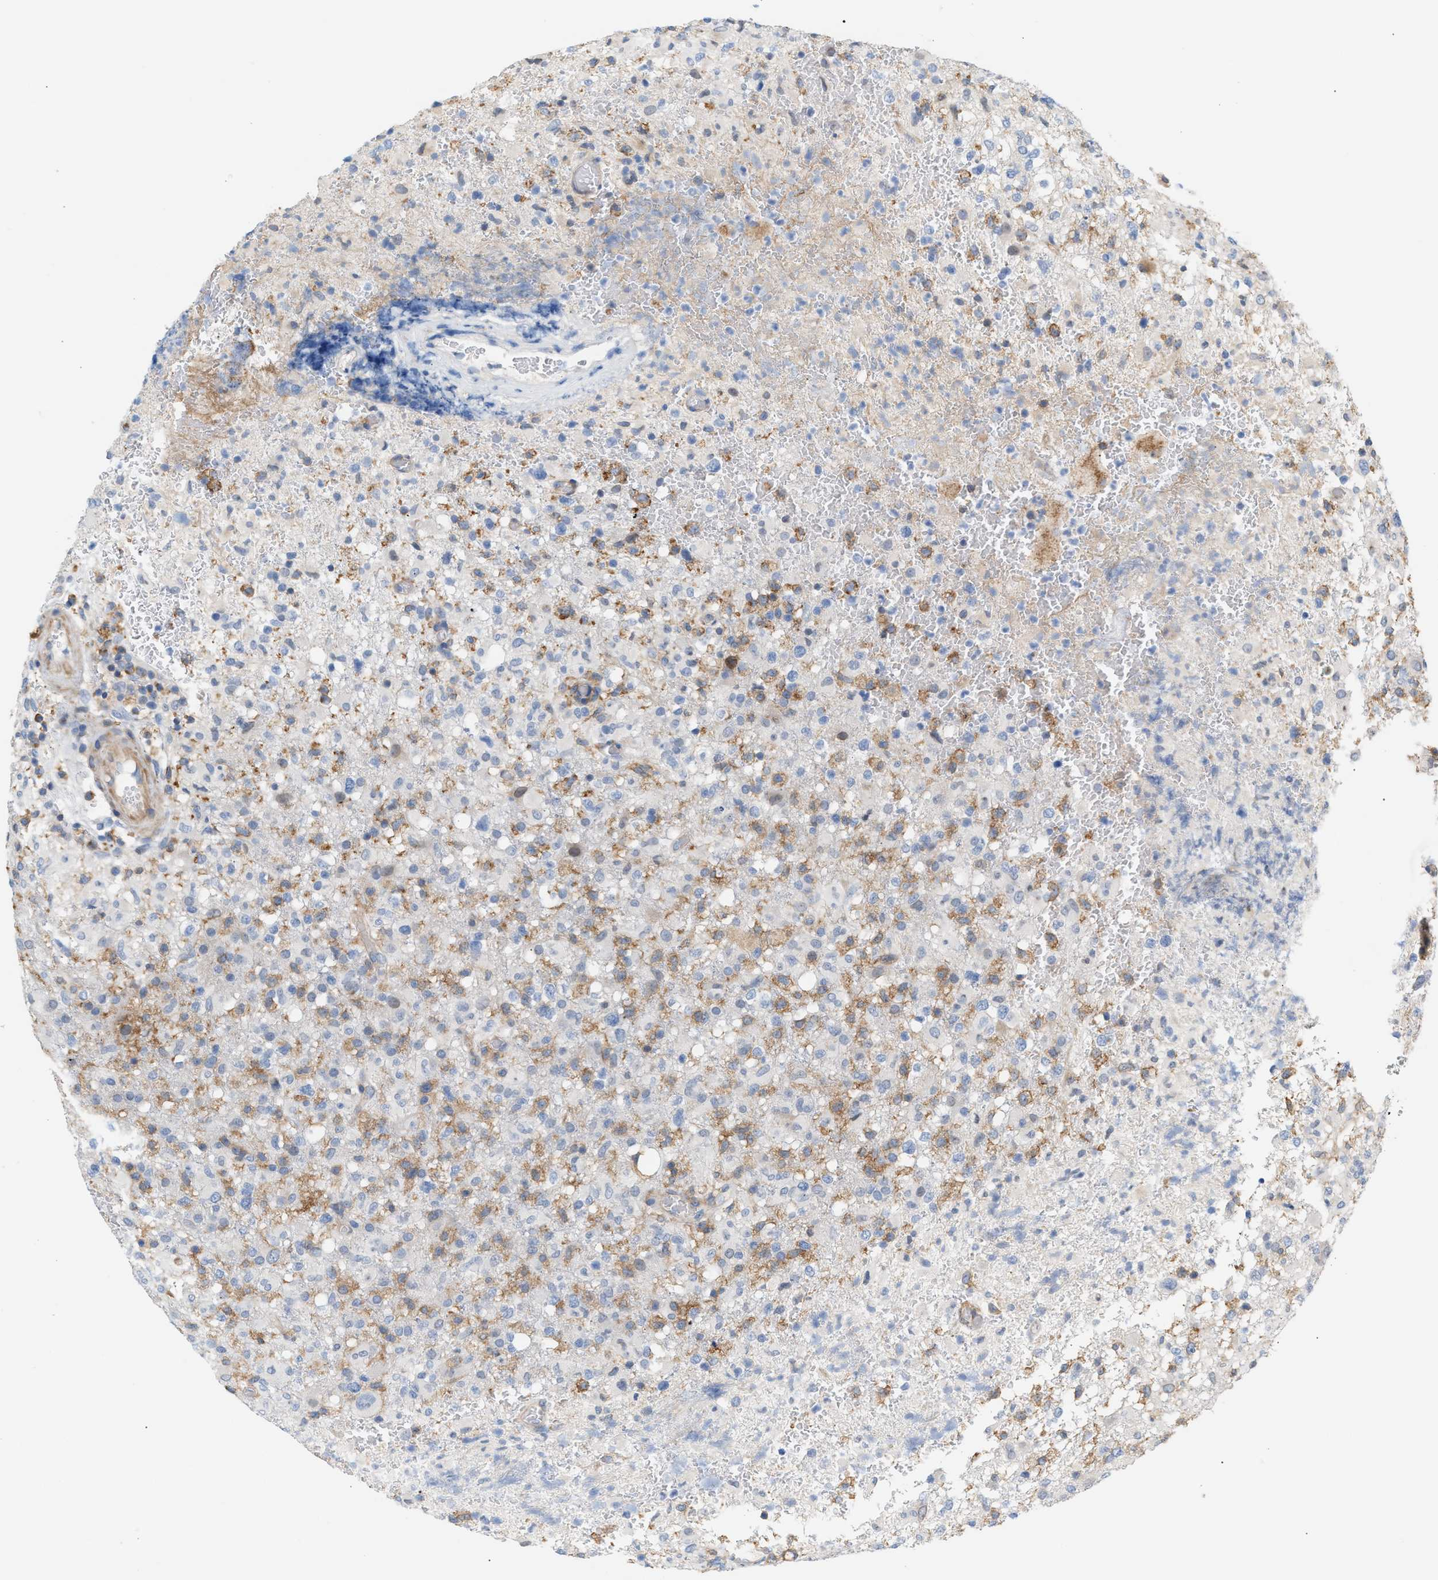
{"staining": {"intensity": "moderate", "quantity": "25%-75%", "location": "cytoplasmic/membranous"}, "tissue": "glioma", "cell_type": "Tumor cells", "image_type": "cancer", "snomed": [{"axis": "morphology", "description": "Glioma, malignant, High grade"}, {"axis": "topography", "description": "Brain"}], "caption": "Moderate cytoplasmic/membranous staining is seen in approximately 25%-75% of tumor cells in malignant glioma (high-grade).", "gene": "LRCH1", "patient": {"sex": "female", "age": 57}}